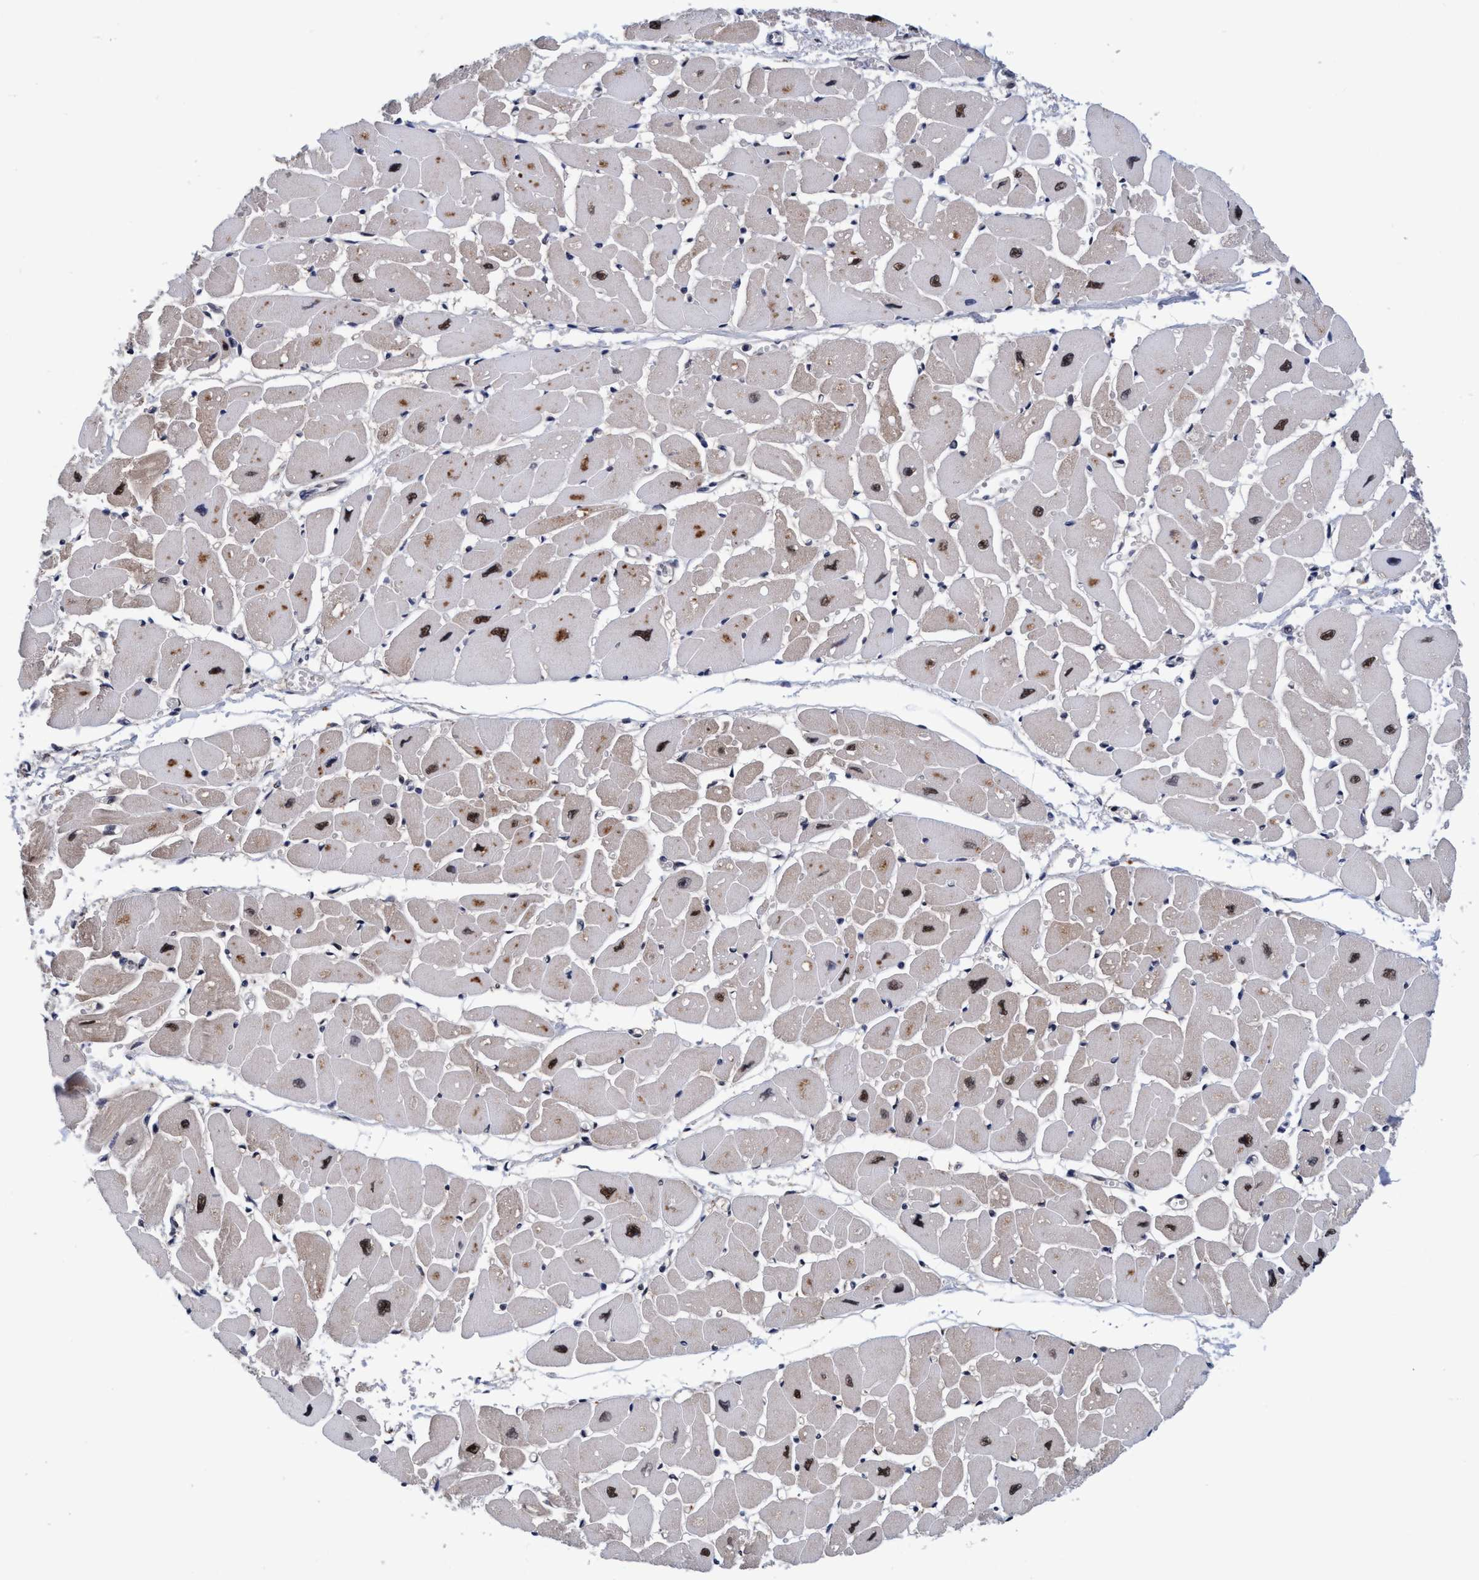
{"staining": {"intensity": "moderate", "quantity": "25%-75%", "location": "cytoplasmic/membranous,nuclear"}, "tissue": "heart muscle", "cell_type": "Cardiomyocytes", "image_type": "normal", "snomed": [{"axis": "morphology", "description": "Normal tissue, NOS"}, {"axis": "topography", "description": "Heart"}], "caption": "Immunohistochemistry (DAB) staining of benign heart muscle displays moderate cytoplasmic/membranous,nuclear protein positivity in approximately 25%-75% of cardiomyocytes.", "gene": "PSMD12", "patient": {"sex": "female", "age": 54}}